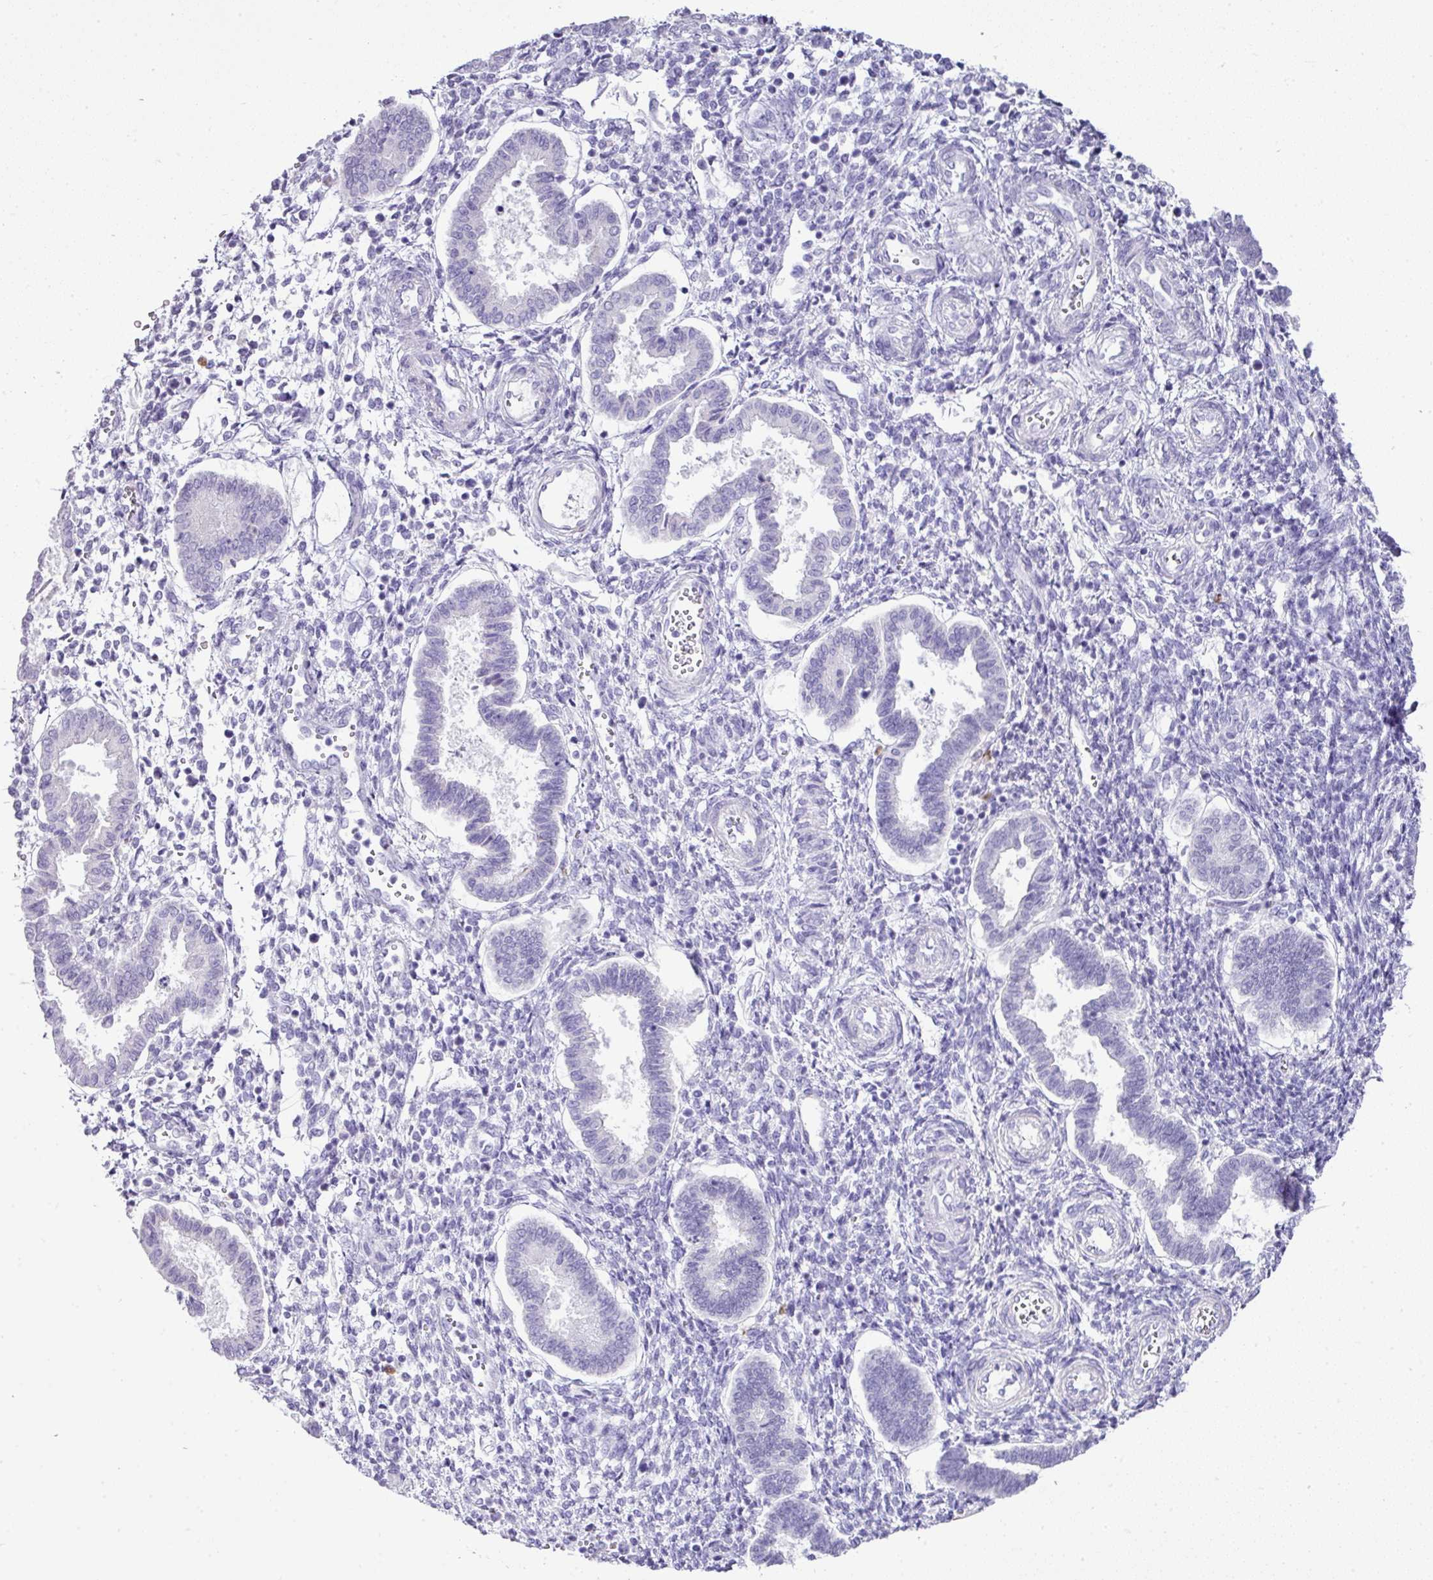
{"staining": {"intensity": "negative", "quantity": "none", "location": "none"}, "tissue": "endometrium", "cell_type": "Cells in endometrial stroma", "image_type": "normal", "snomed": [{"axis": "morphology", "description": "Normal tissue, NOS"}, {"axis": "topography", "description": "Endometrium"}], "caption": "Benign endometrium was stained to show a protein in brown. There is no significant staining in cells in endometrial stroma. (Brightfield microscopy of DAB immunohistochemistry (IHC) at high magnification).", "gene": "BCL11A", "patient": {"sex": "female", "age": 24}}